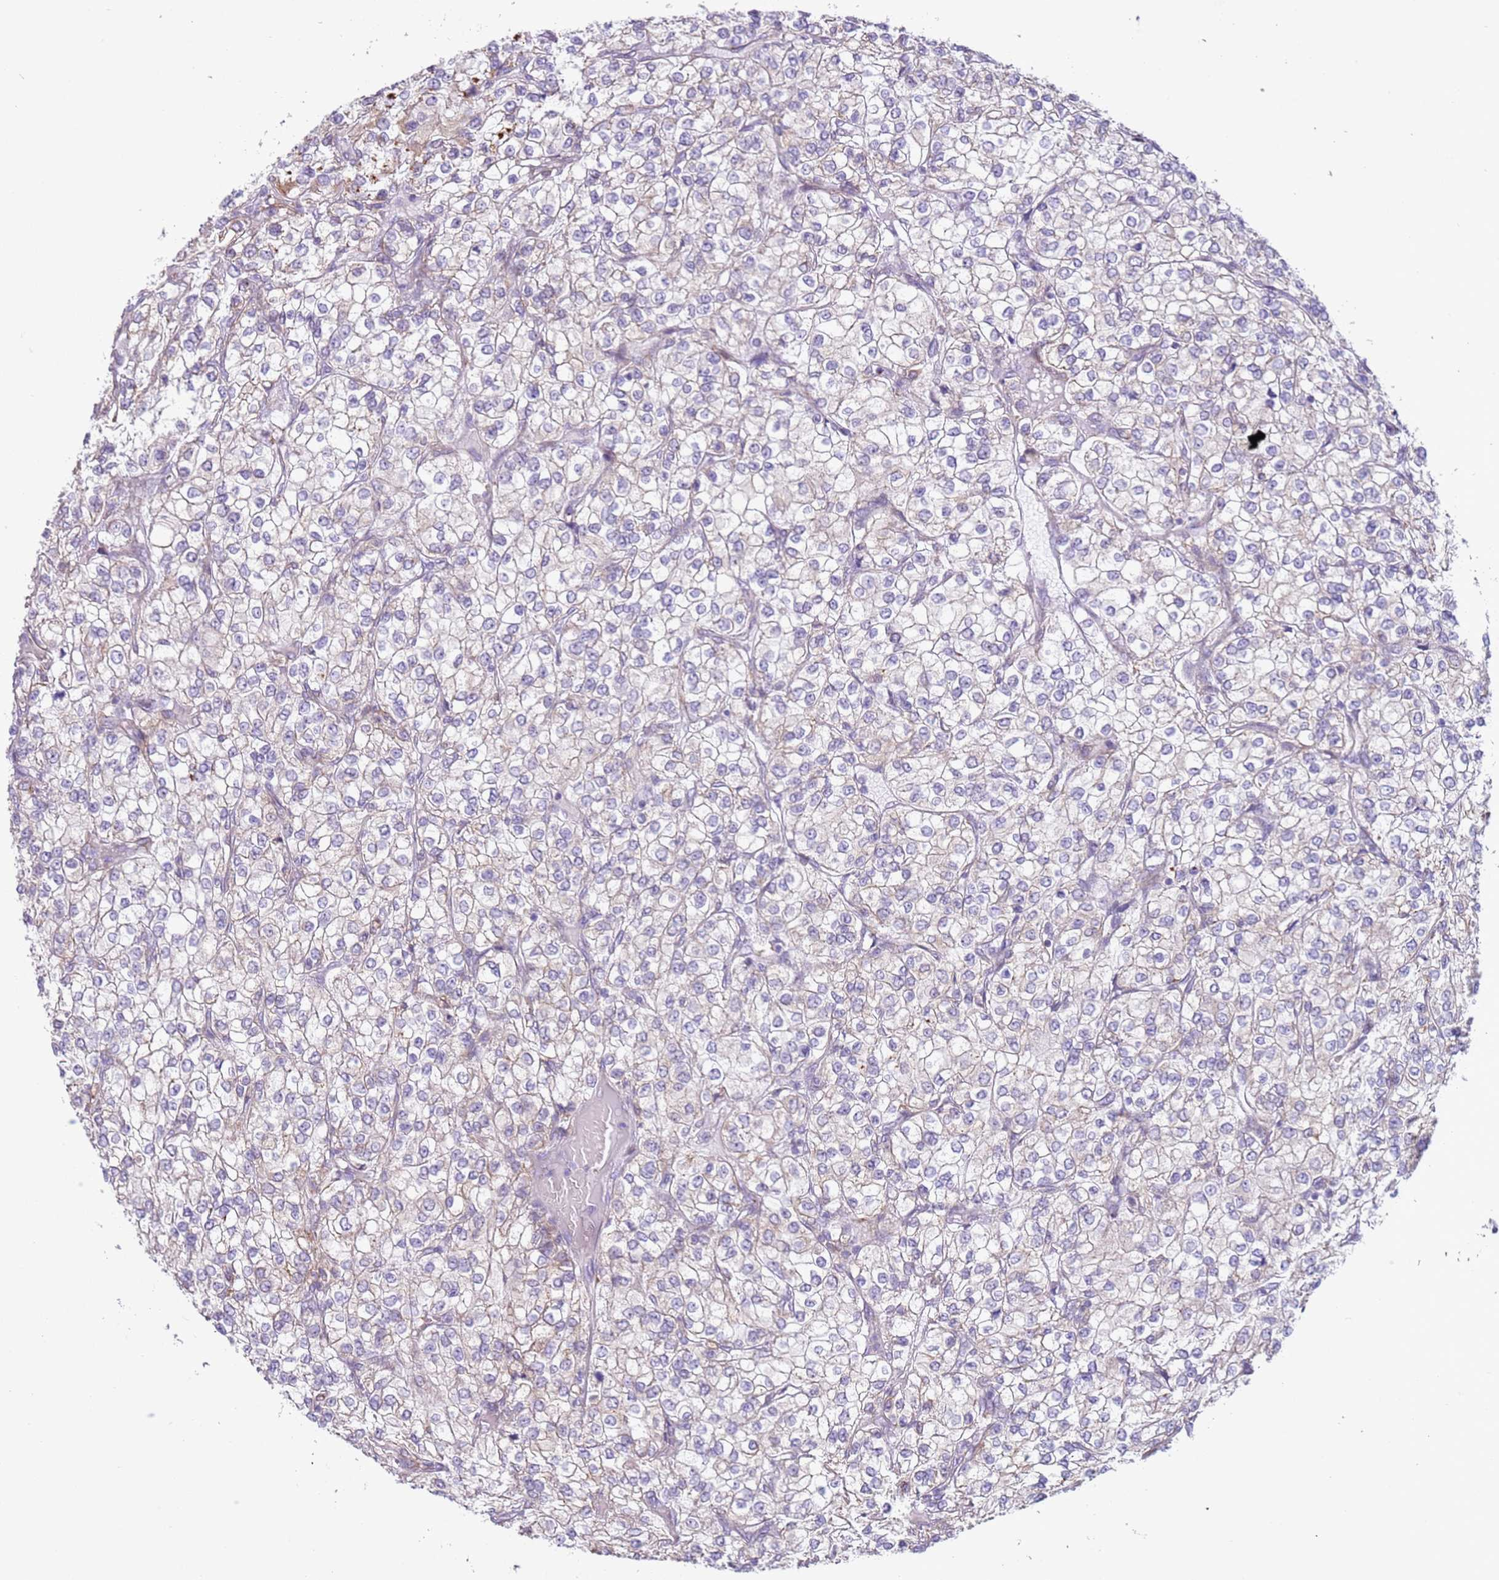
{"staining": {"intensity": "weak", "quantity": "<25%", "location": "cytoplasmic/membranous"}, "tissue": "renal cancer", "cell_type": "Tumor cells", "image_type": "cancer", "snomed": [{"axis": "morphology", "description": "Adenocarcinoma, NOS"}, {"axis": "topography", "description": "Kidney"}], "caption": "Renal adenocarcinoma stained for a protein using IHC displays no staining tumor cells.", "gene": "OAF", "patient": {"sex": "male", "age": 80}}